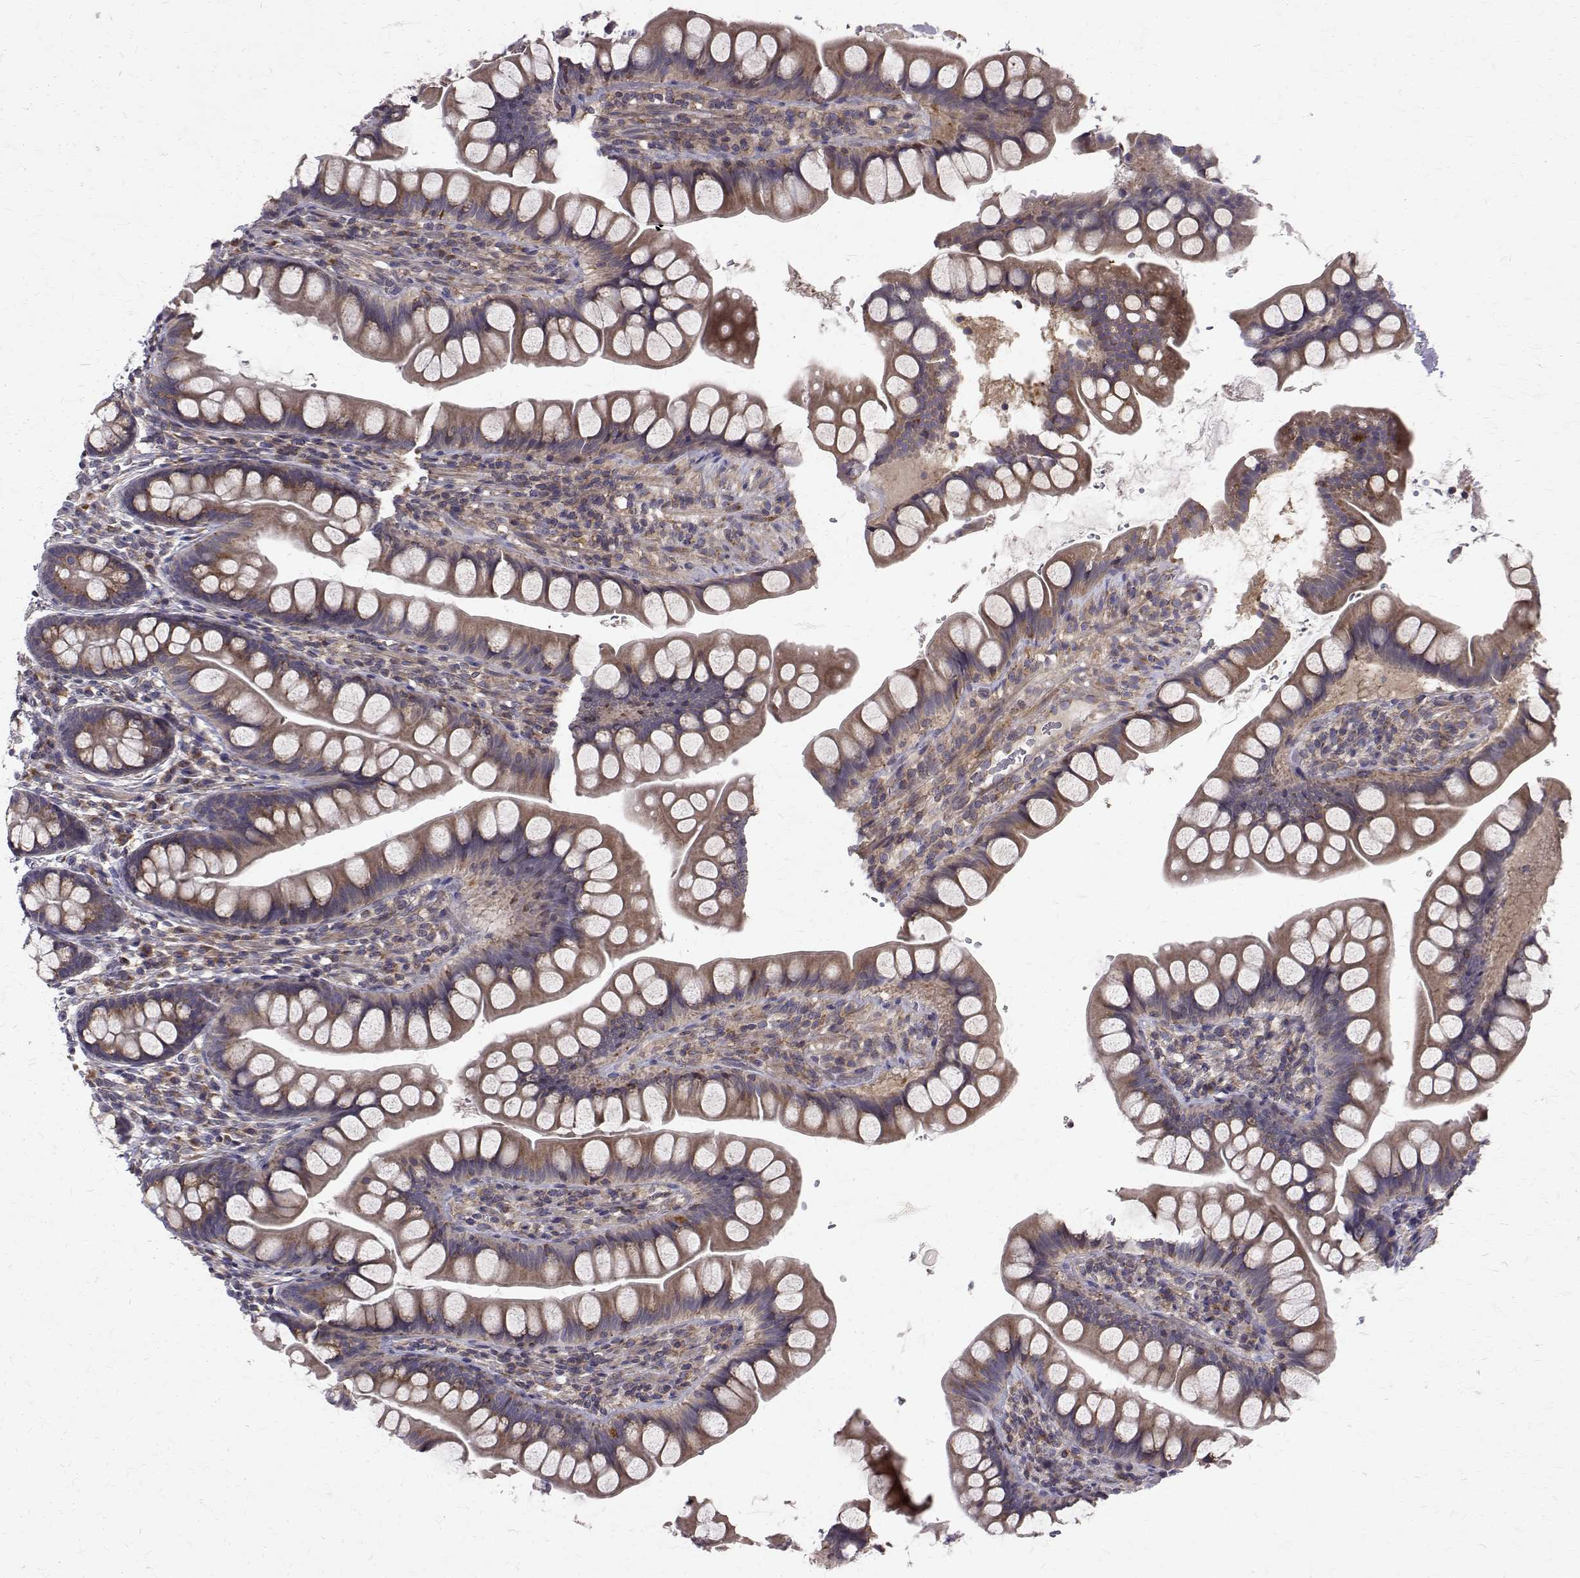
{"staining": {"intensity": "moderate", "quantity": ">75%", "location": "cytoplasmic/membranous"}, "tissue": "small intestine", "cell_type": "Glandular cells", "image_type": "normal", "snomed": [{"axis": "morphology", "description": "Normal tissue, NOS"}, {"axis": "topography", "description": "Small intestine"}], "caption": "This micrograph shows immunohistochemistry (IHC) staining of unremarkable human small intestine, with medium moderate cytoplasmic/membranous positivity in approximately >75% of glandular cells.", "gene": "ARFGAP1", "patient": {"sex": "male", "age": 70}}